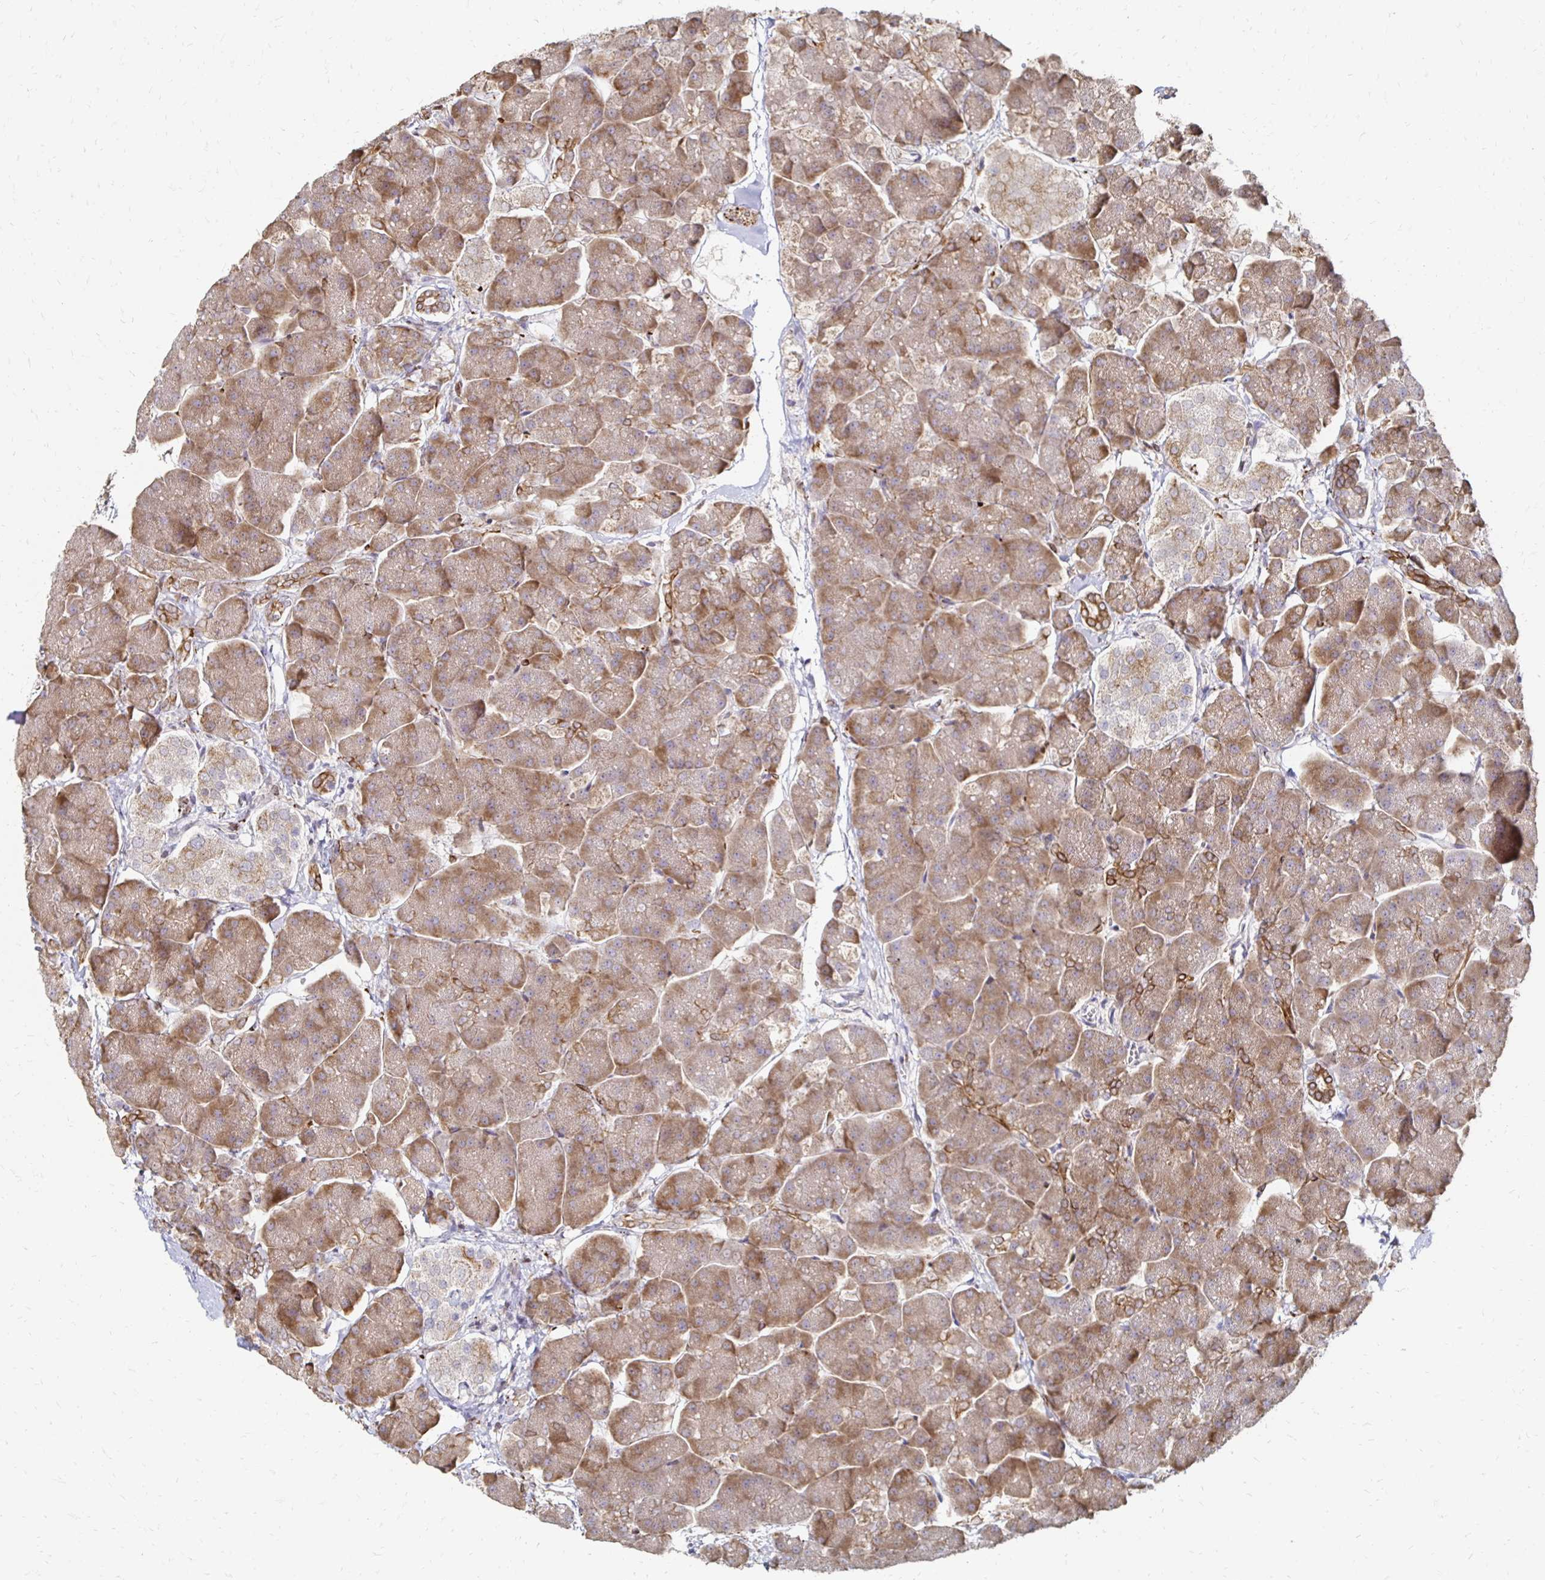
{"staining": {"intensity": "moderate", "quantity": "25%-75%", "location": "cytoplasmic/membranous"}, "tissue": "pancreas", "cell_type": "Exocrine glandular cells", "image_type": "normal", "snomed": [{"axis": "morphology", "description": "Normal tissue, NOS"}, {"axis": "topography", "description": "Pancreas"}, {"axis": "topography", "description": "Peripheral nerve tissue"}], "caption": "DAB immunohistochemical staining of benign human pancreas shows moderate cytoplasmic/membranous protein expression in approximately 25%-75% of exocrine glandular cells. The staining was performed using DAB (3,3'-diaminobenzidine) to visualize the protein expression in brown, while the nuclei were stained in blue with hematoxylin (Magnification: 20x).", "gene": "ZNF727", "patient": {"sex": "male", "age": 54}}